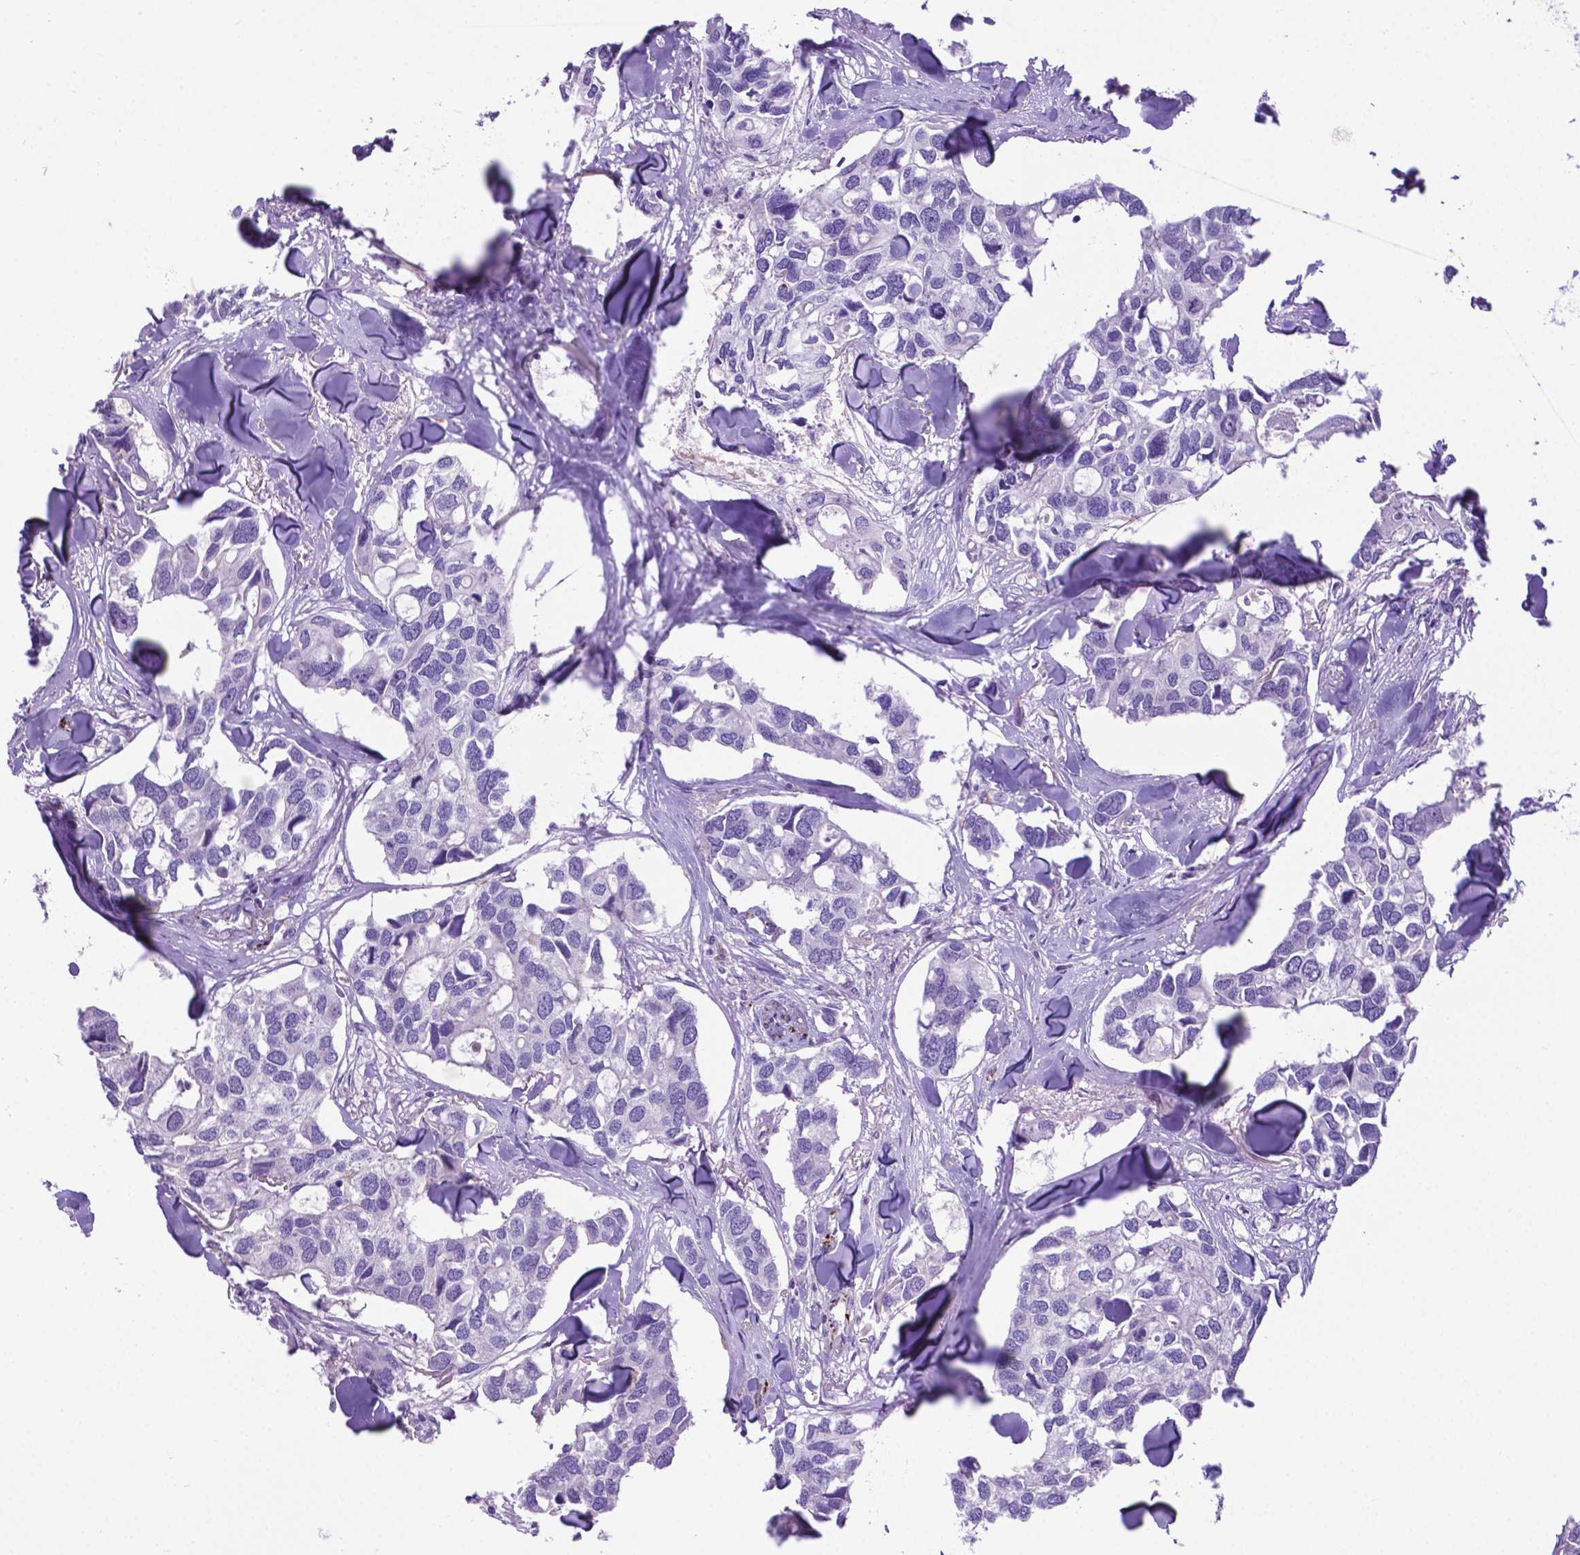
{"staining": {"intensity": "negative", "quantity": "none", "location": "none"}, "tissue": "breast cancer", "cell_type": "Tumor cells", "image_type": "cancer", "snomed": [{"axis": "morphology", "description": "Duct carcinoma"}, {"axis": "topography", "description": "Breast"}], "caption": "DAB (3,3'-diaminobenzidine) immunohistochemical staining of breast intraductal carcinoma reveals no significant expression in tumor cells. (DAB (3,3'-diaminobenzidine) immunohistochemistry (IHC), high magnification).", "gene": "LZTR1", "patient": {"sex": "female", "age": 83}}